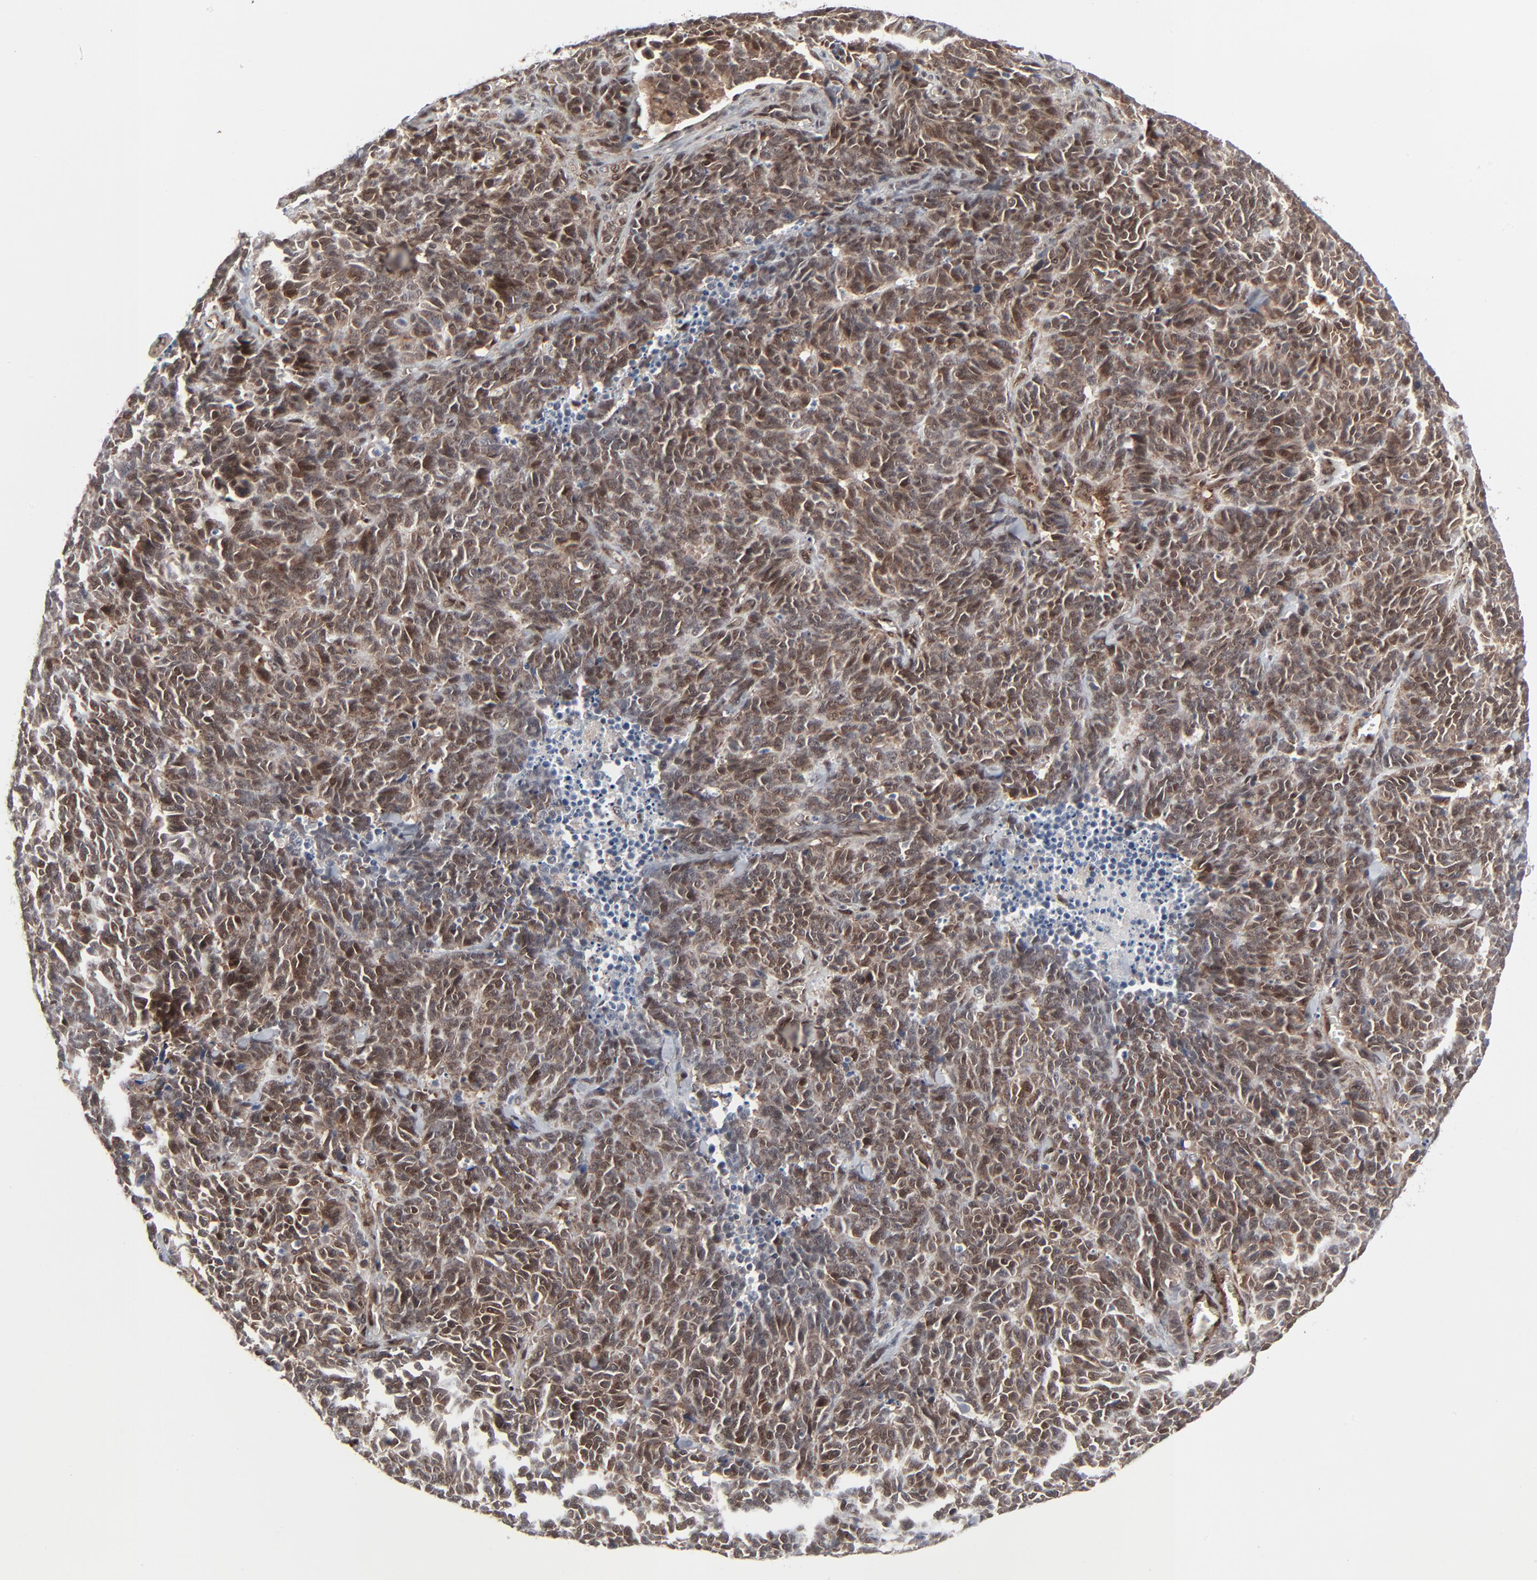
{"staining": {"intensity": "moderate", "quantity": ">75%", "location": "cytoplasmic/membranous,nuclear"}, "tissue": "lung cancer", "cell_type": "Tumor cells", "image_type": "cancer", "snomed": [{"axis": "morphology", "description": "Neoplasm, malignant, NOS"}, {"axis": "topography", "description": "Lung"}], "caption": "Brown immunohistochemical staining in human lung cancer reveals moderate cytoplasmic/membranous and nuclear positivity in approximately >75% of tumor cells. (DAB (3,3'-diaminobenzidine) = brown stain, brightfield microscopy at high magnification).", "gene": "AKT1", "patient": {"sex": "female", "age": 58}}